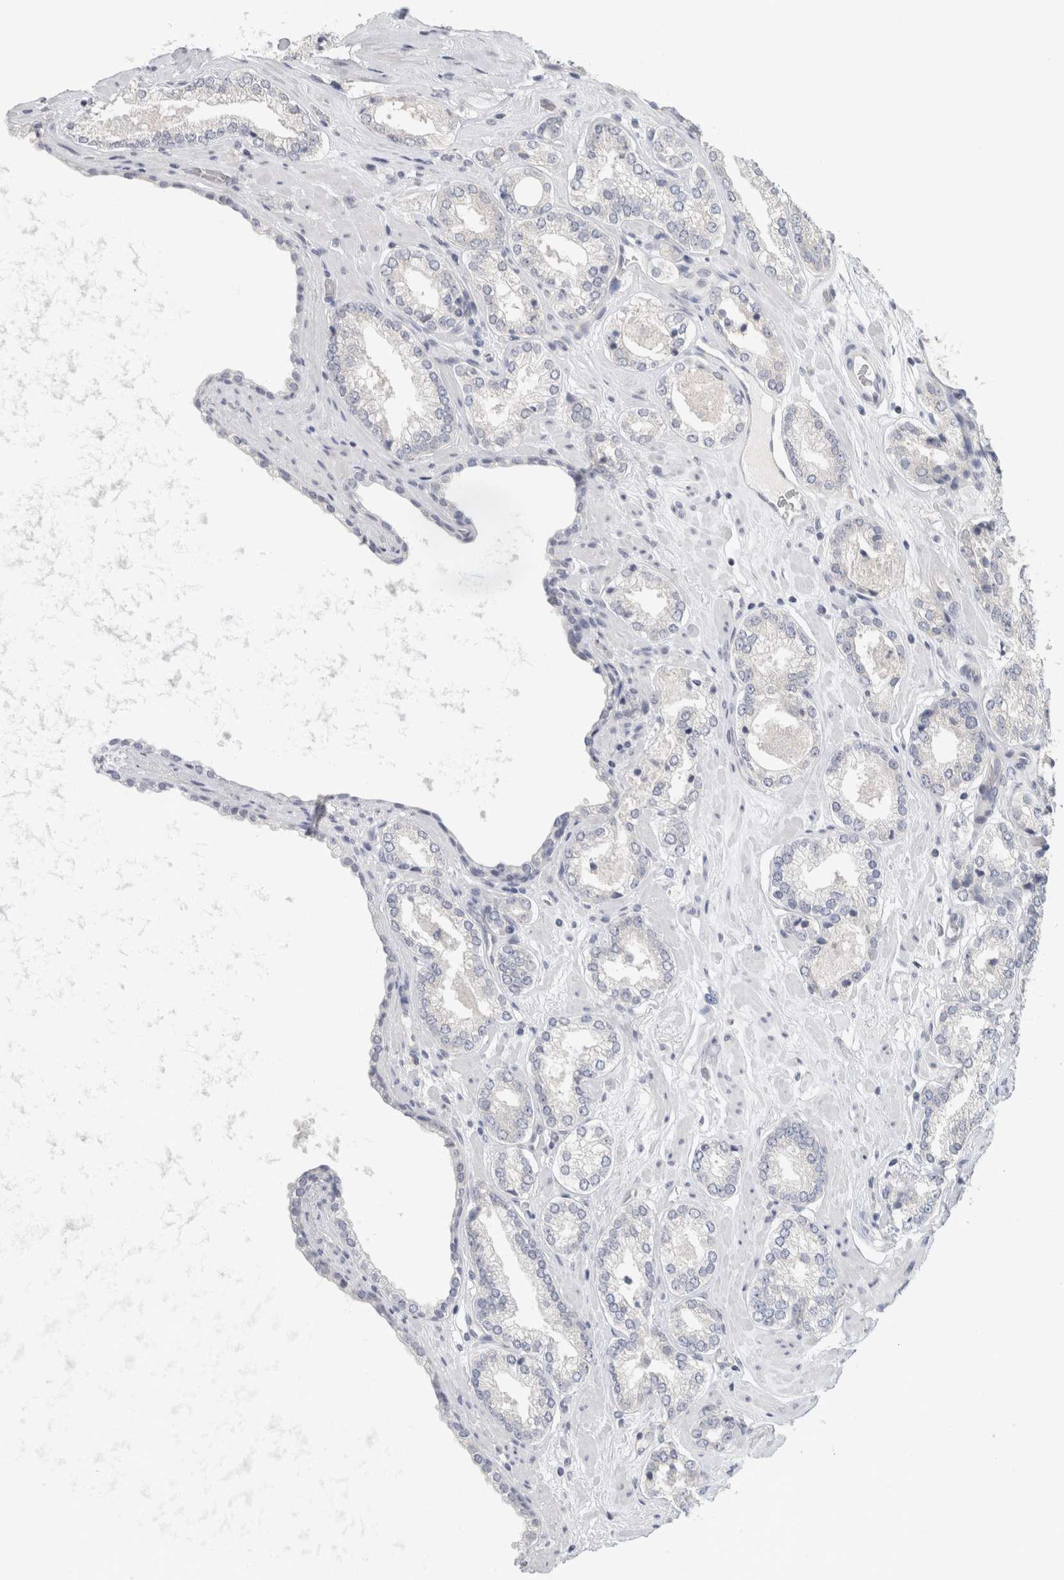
{"staining": {"intensity": "negative", "quantity": "none", "location": "none"}, "tissue": "prostate cancer", "cell_type": "Tumor cells", "image_type": "cancer", "snomed": [{"axis": "morphology", "description": "Adenocarcinoma, Low grade"}, {"axis": "topography", "description": "Prostate"}], "caption": "High power microscopy micrograph of an immunohistochemistry (IHC) image of adenocarcinoma (low-grade) (prostate), revealing no significant expression in tumor cells.", "gene": "TONSL", "patient": {"sex": "male", "age": 62}}